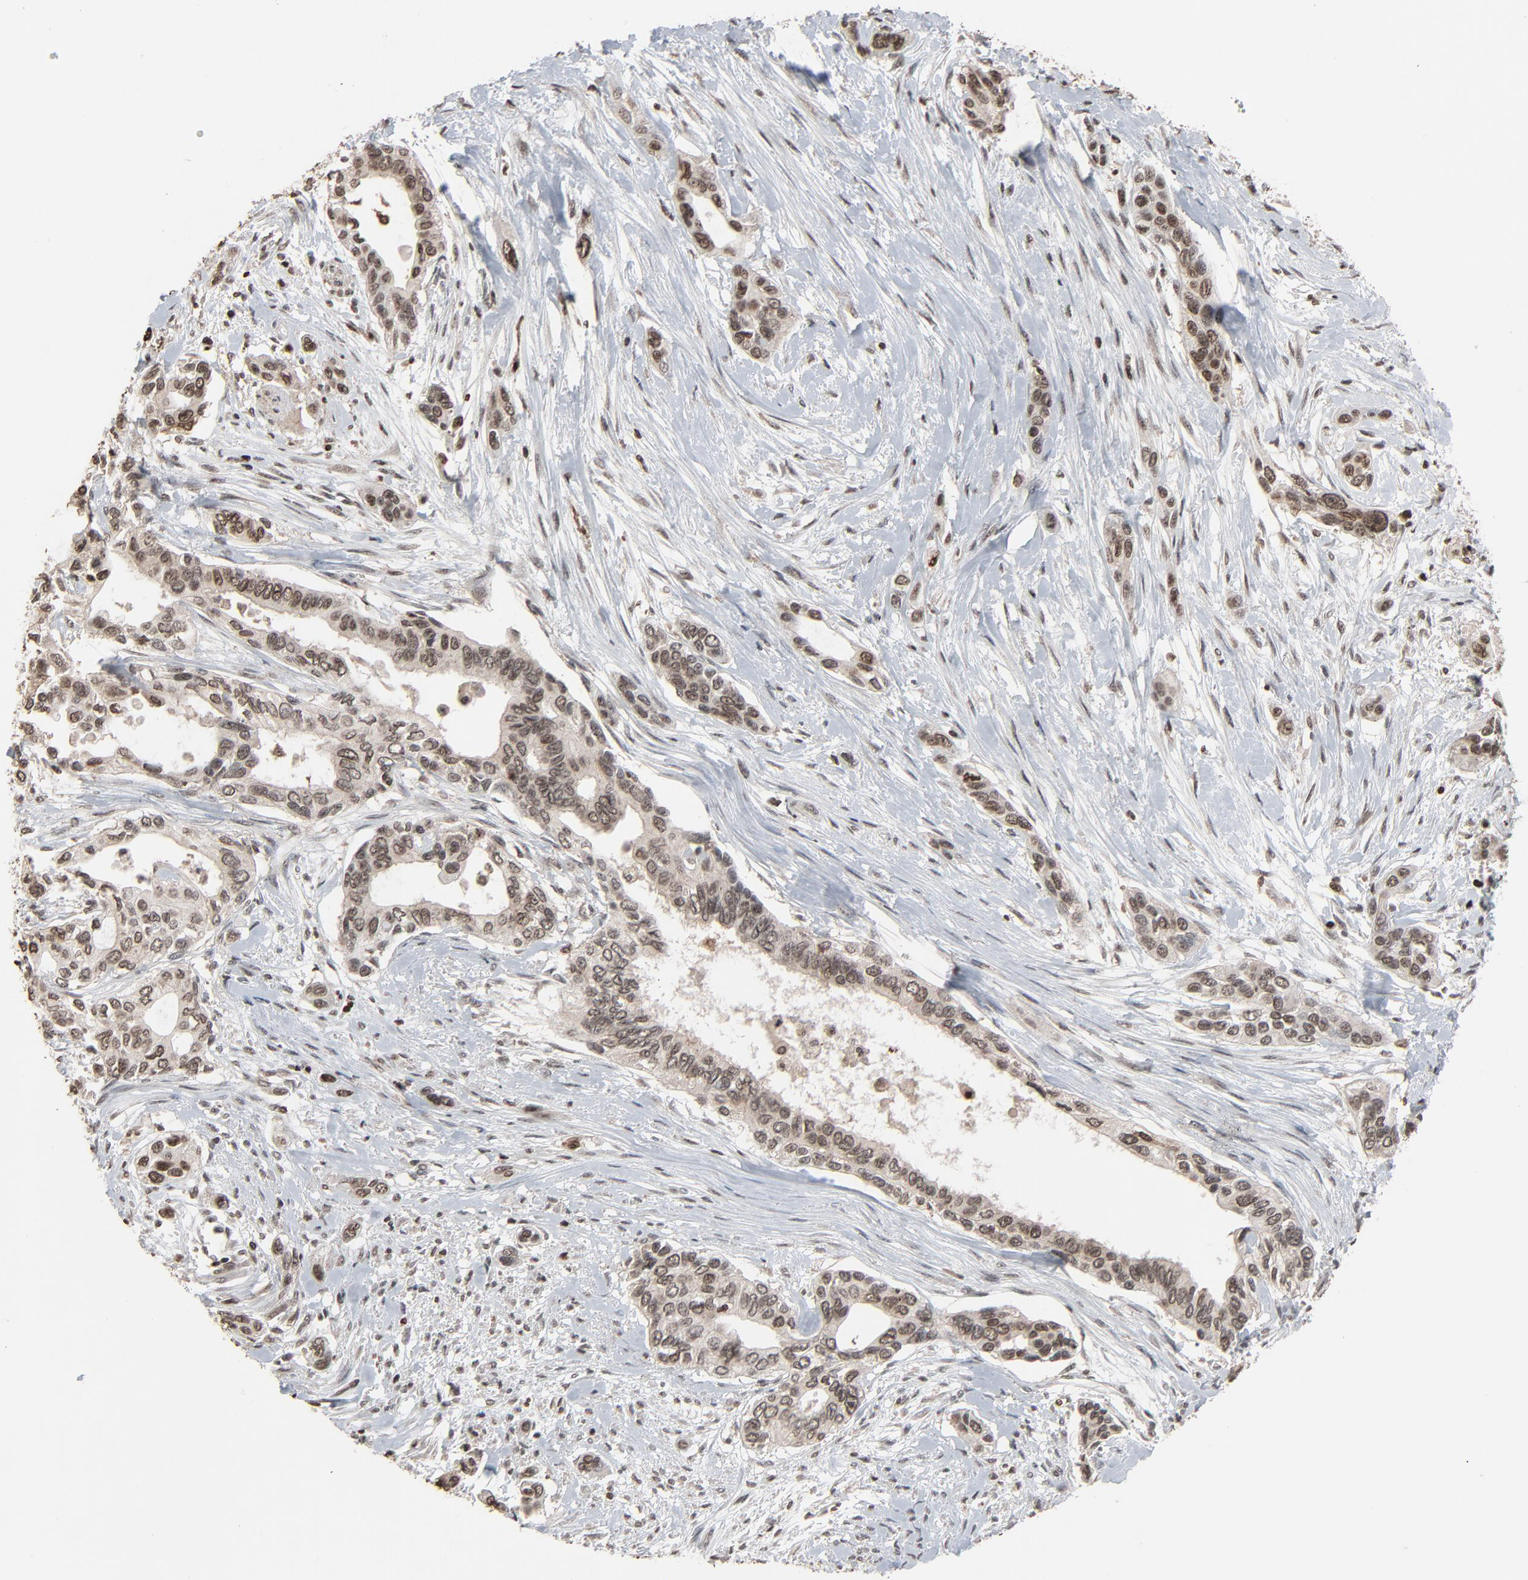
{"staining": {"intensity": "moderate", "quantity": ">75%", "location": "nuclear"}, "tissue": "pancreatic cancer", "cell_type": "Tumor cells", "image_type": "cancer", "snomed": [{"axis": "morphology", "description": "Adenocarcinoma, NOS"}, {"axis": "topography", "description": "Pancreas"}], "caption": "Immunohistochemistry micrograph of human pancreatic adenocarcinoma stained for a protein (brown), which displays medium levels of moderate nuclear staining in about >75% of tumor cells.", "gene": "RPS6KA3", "patient": {"sex": "female", "age": 60}}